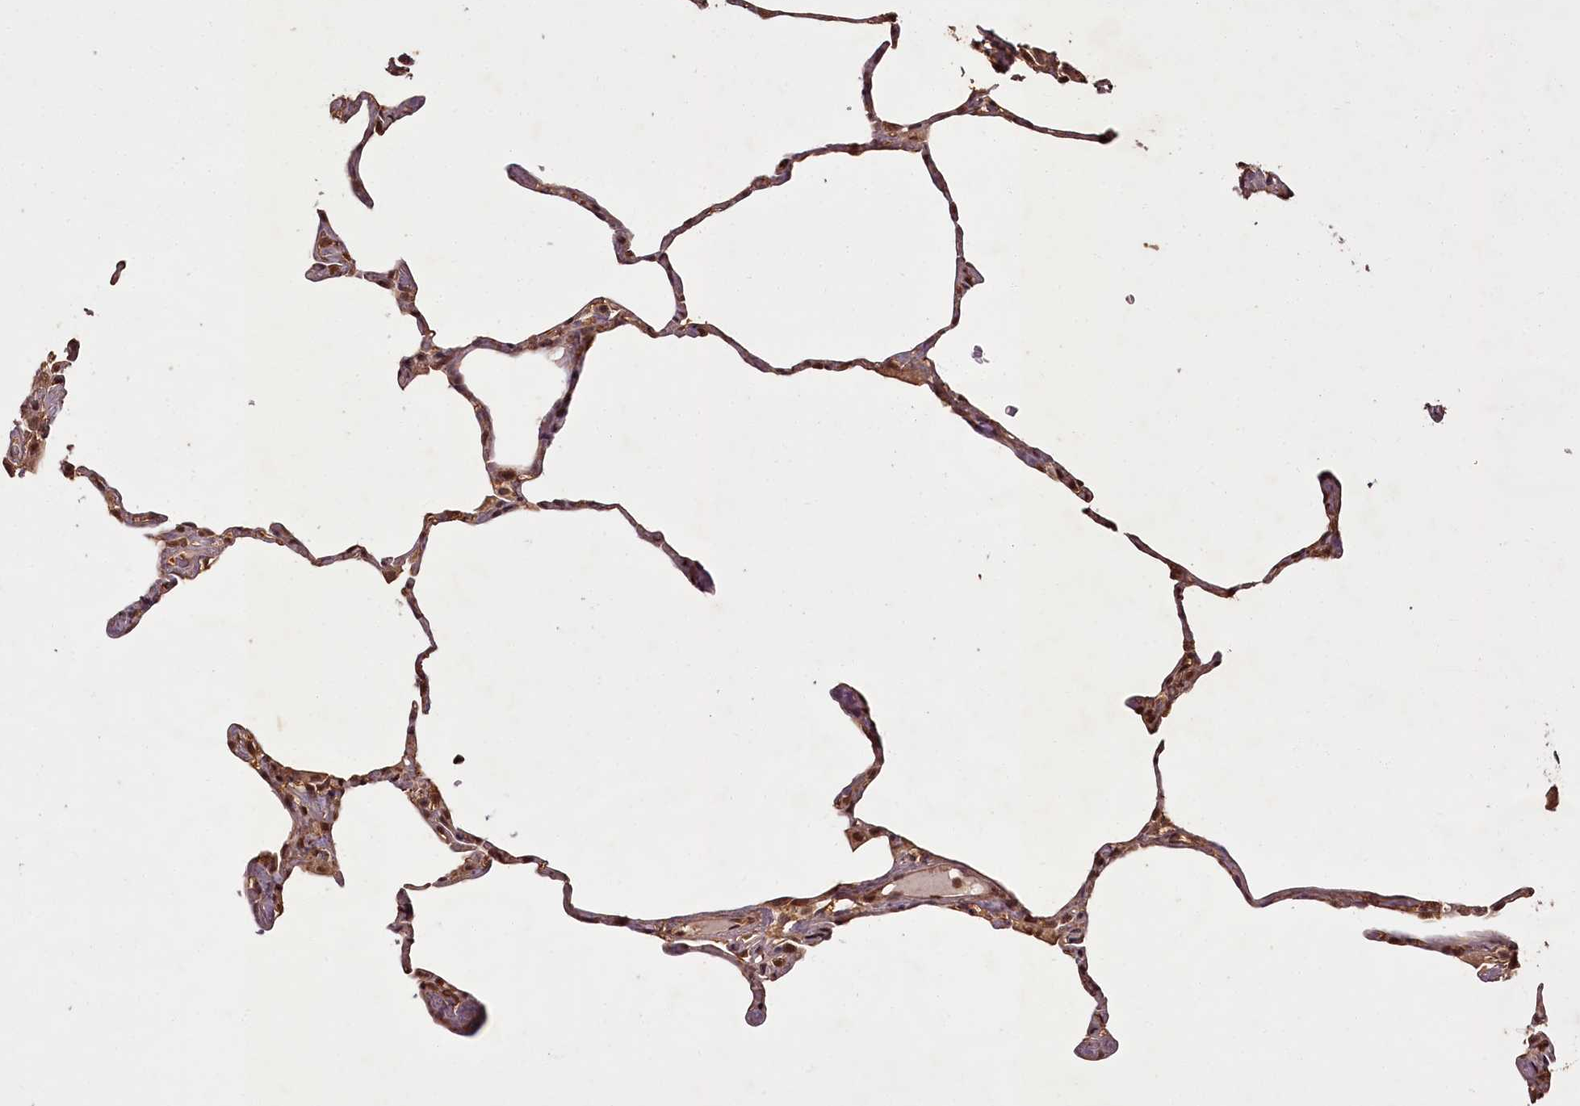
{"staining": {"intensity": "moderate", "quantity": "25%-75%", "location": "cytoplasmic/membranous,nuclear"}, "tissue": "lung", "cell_type": "Alveolar cells", "image_type": "normal", "snomed": [{"axis": "morphology", "description": "Normal tissue, NOS"}, {"axis": "topography", "description": "Lung"}], "caption": "IHC (DAB (3,3'-diaminobenzidine)) staining of benign lung shows moderate cytoplasmic/membranous,nuclear protein staining in approximately 25%-75% of alveolar cells. Using DAB (brown) and hematoxylin (blue) stains, captured at high magnification using brightfield microscopy.", "gene": "NPRL2", "patient": {"sex": "male", "age": 65}}